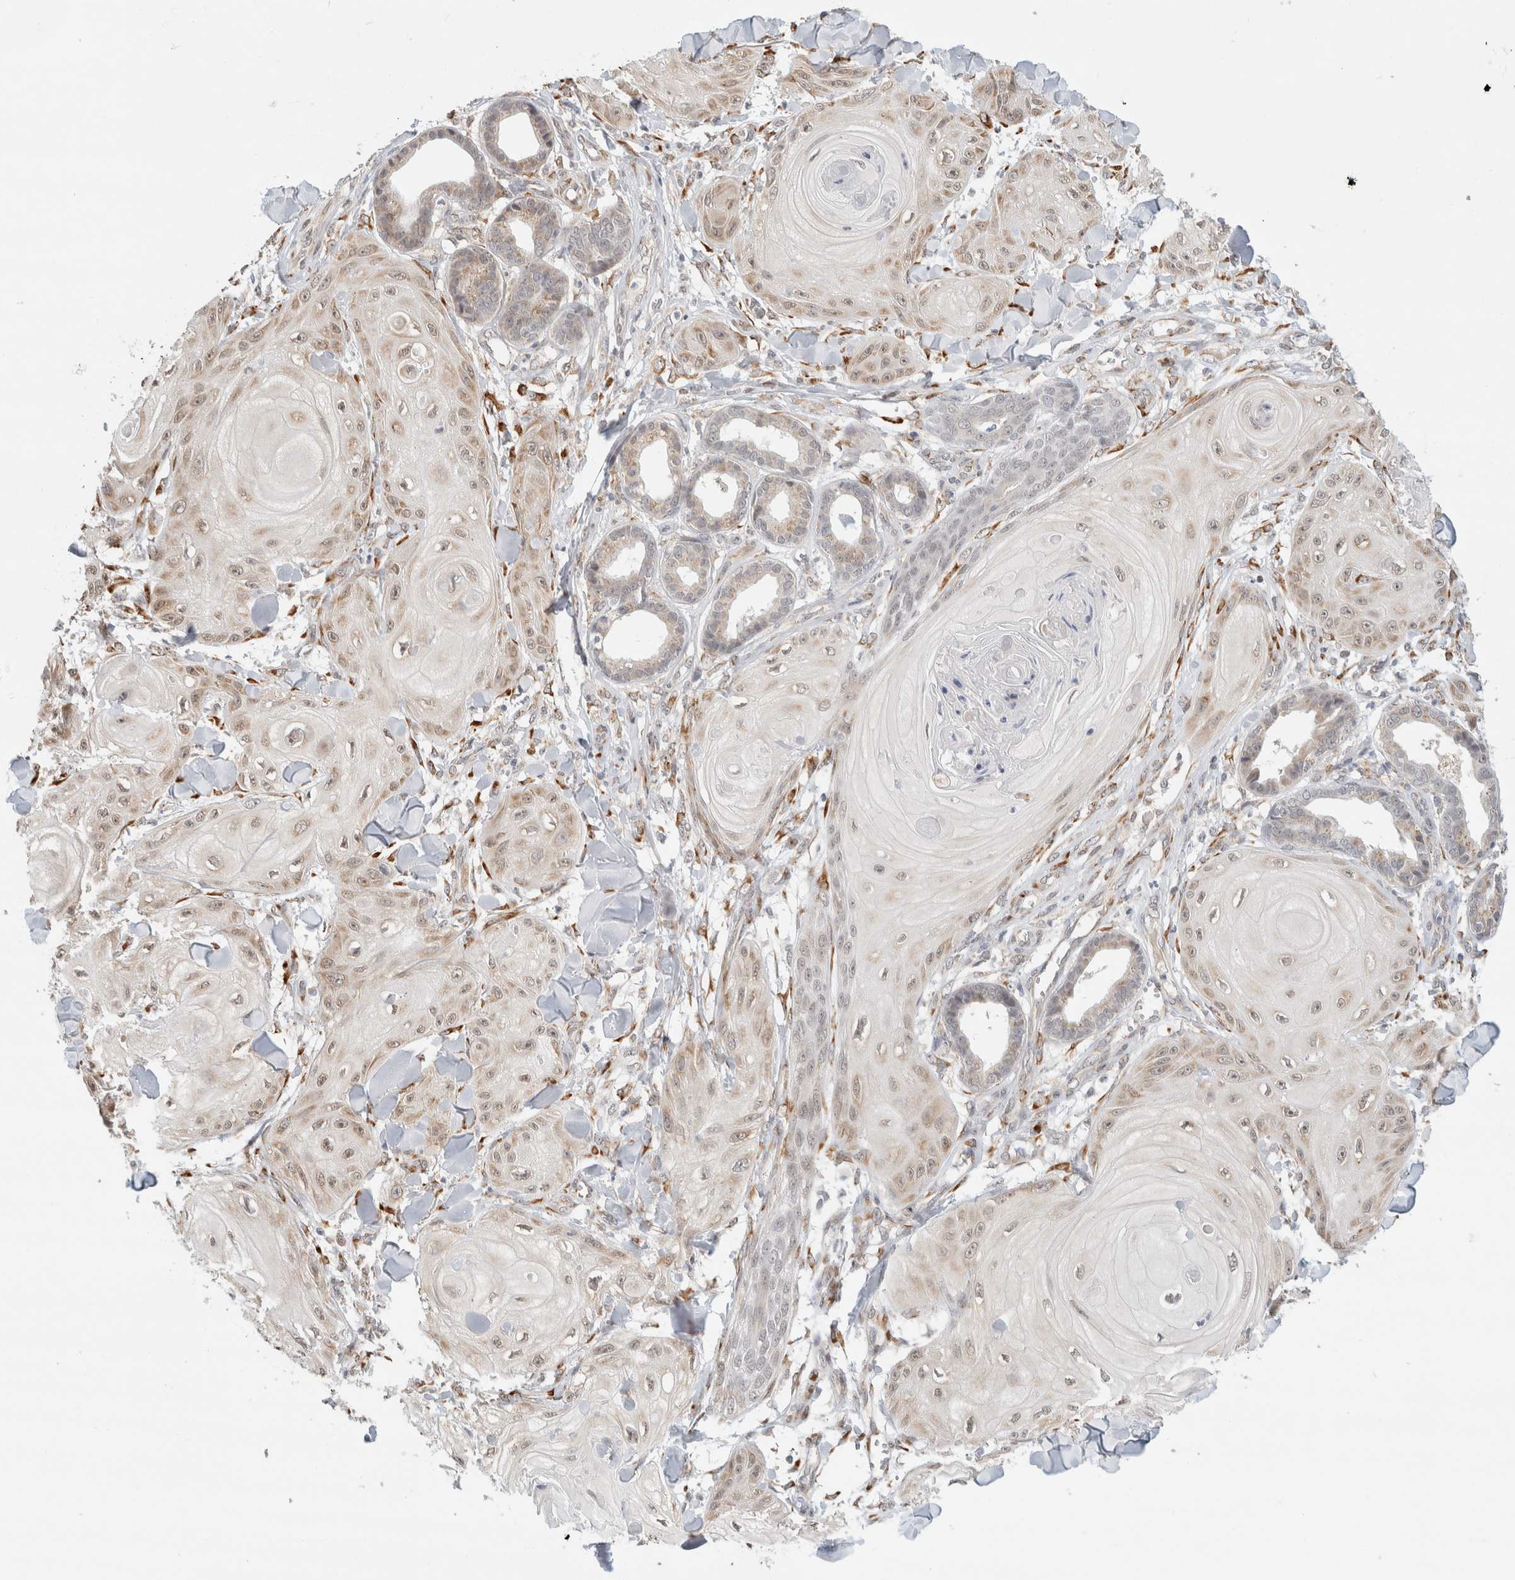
{"staining": {"intensity": "weak", "quantity": "25%-75%", "location": "cytoplasmic/membranous,nuclear"}, "tissue": "skin cancer", "cell_type": "Tumor cells", "image_type": "cancer", "snomed": [{"axis": "morphology", "description": "Squamous cell carcinoma, NOS"}, {"axis": "topography", "description": "Skin"}], "caption": "An immunohistochemistry photomicrograph of tumor tissue is shown. Protein staining in brown shows weak cytoplasmic/membranous and nuclear positivity in squamous cell carcinoma (skin) within tumor cells.", "gene": "HDLBP", "patient": {"sex": "male", "age": 74}}